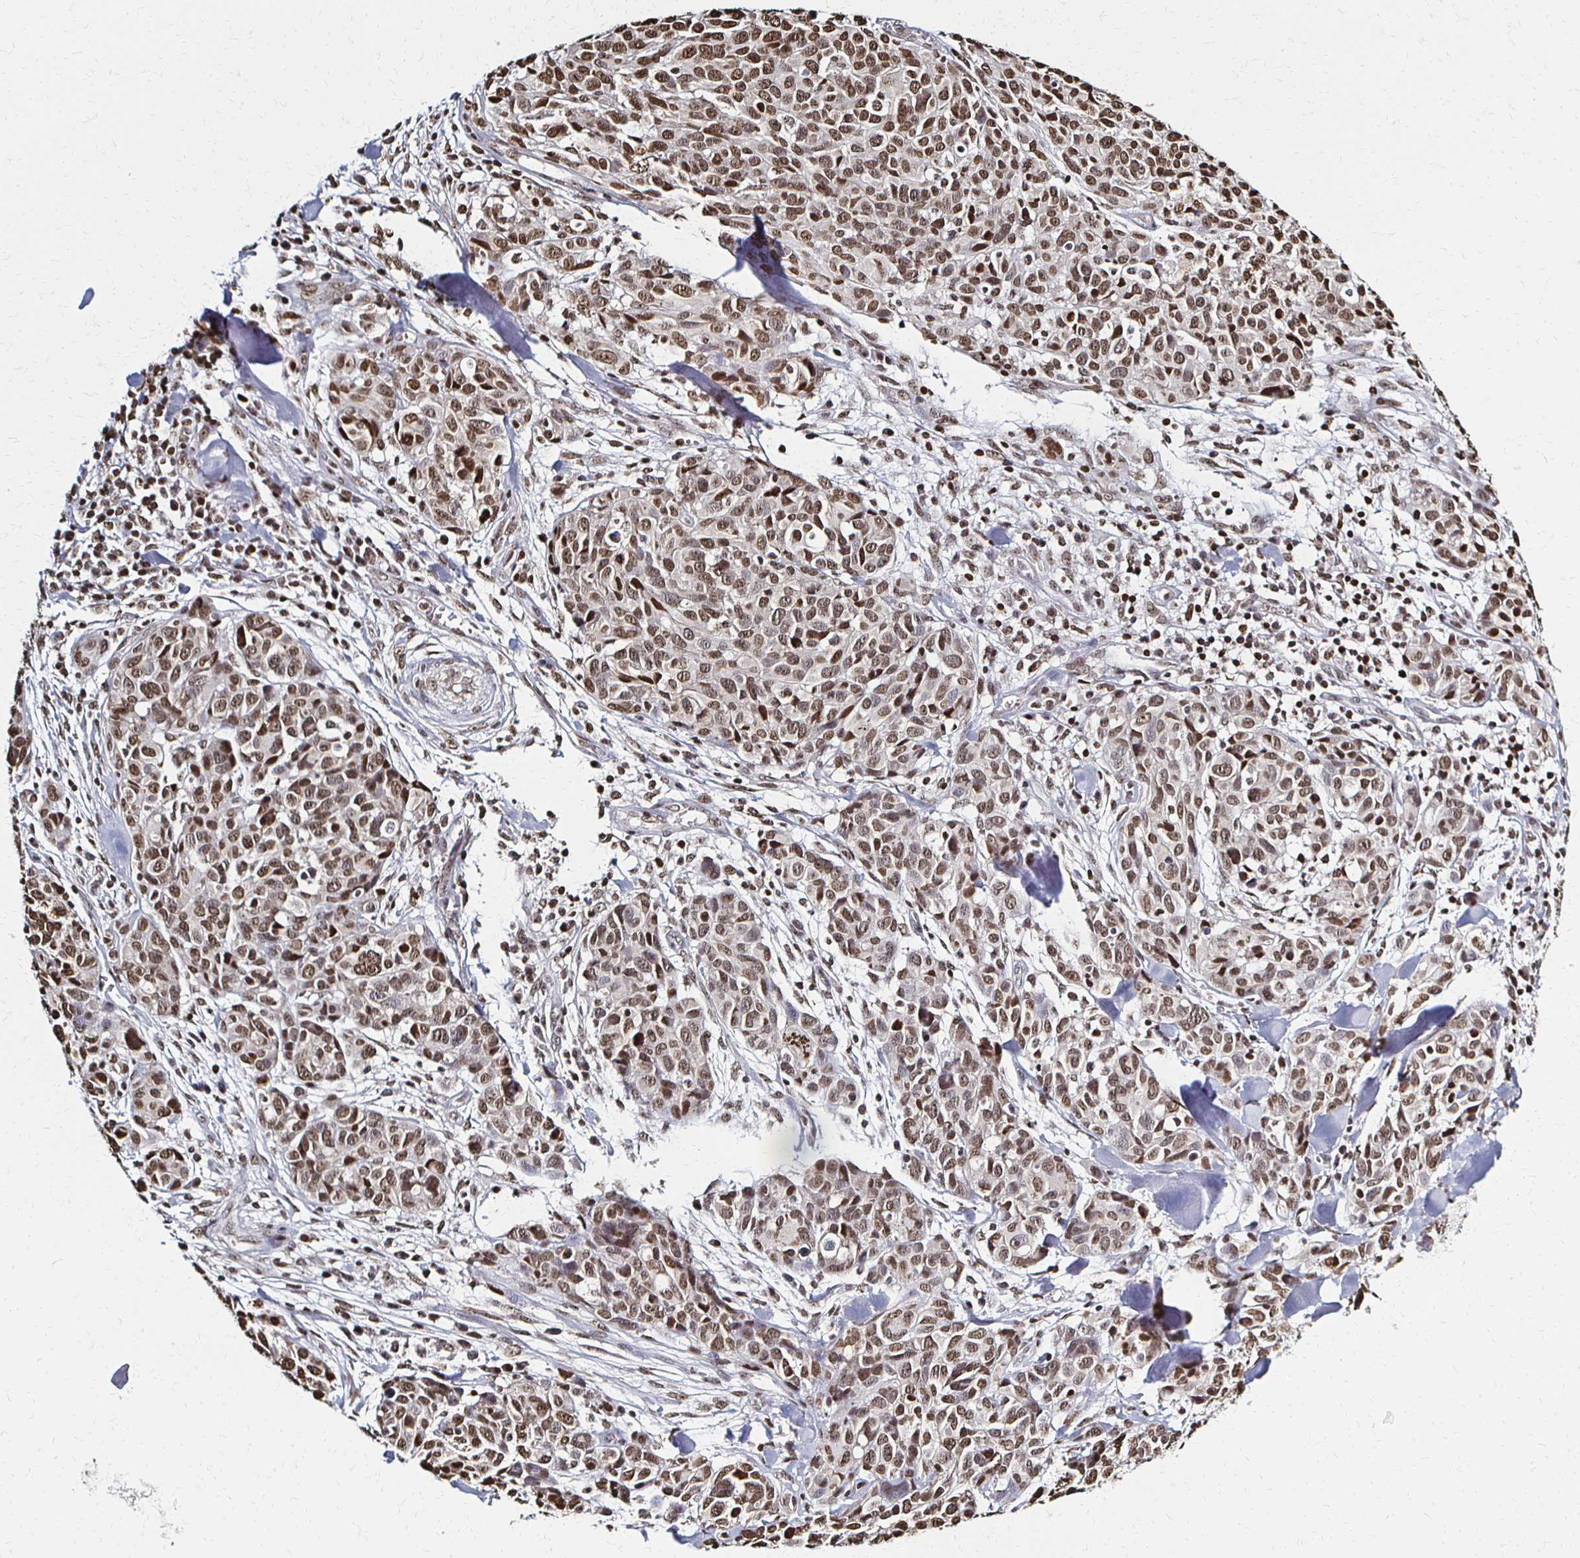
{"staining": {"intensity": "moderate", "quantity": ">75%", "location": "nuclear"}, "tissue": "melanoma", "cell_type": "Tumor cells", "image_type": "cancer", "snomed": [{"axis": "morphology", "description": "Malignant melanoma, NOS"}, {"axis": "topography", "description": "Skin"}], "caption": "Protein staining demonstrates moderate nuclear expression in about >75% of tumor cells in melanoma.", "gene": "HOXA9", "patient": {"sex": "male", "age": 51}}